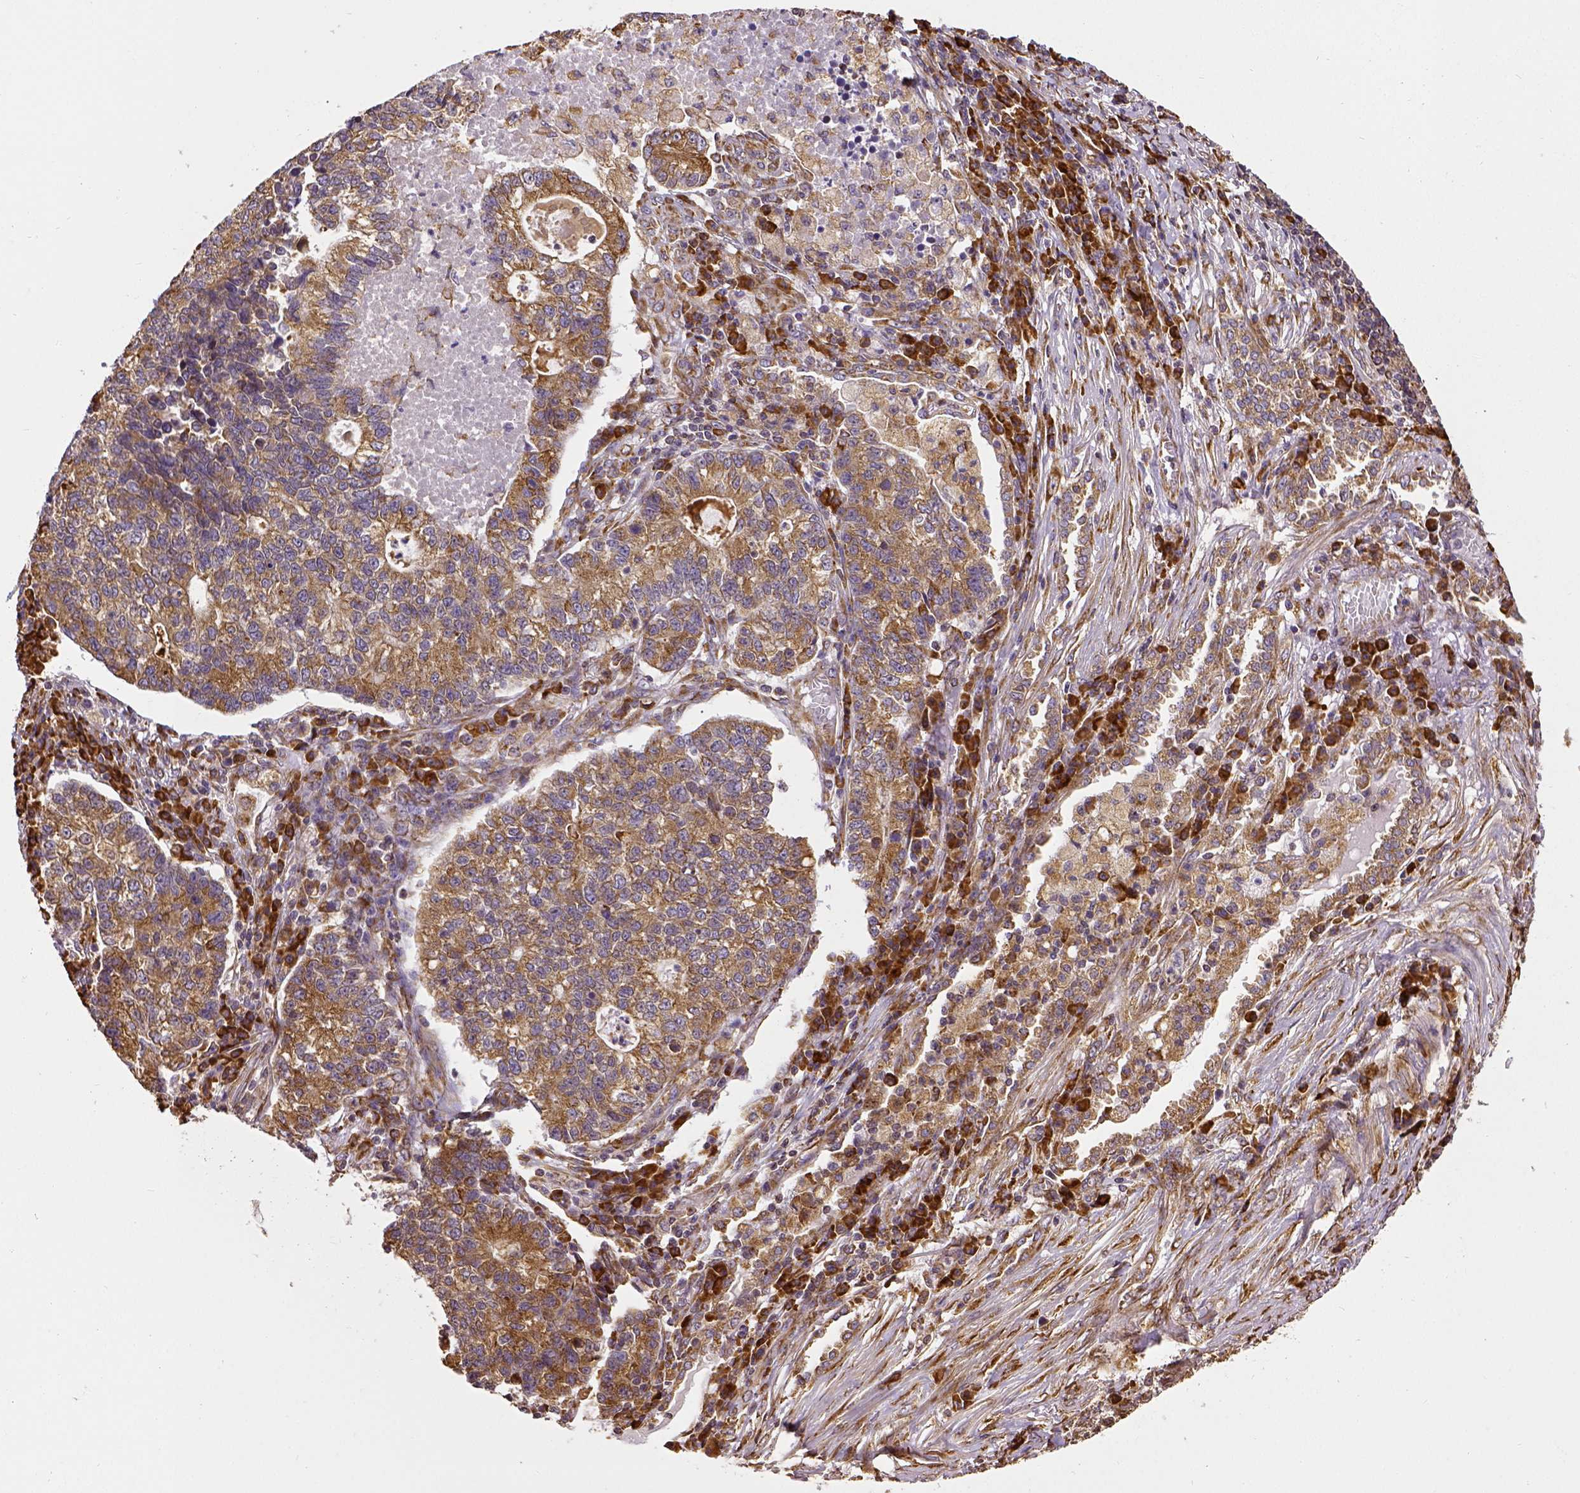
{"staining": {"intensity": "moderate", "quantity": ">75%", "location": "cytoplasmic/membranous"}, "tissue": "lung cancer", "cell_type": "Tumor cells", "image_type": "cancer", "snomed": [{"axis": "morphology", "description": "Adenocarcinoma, NOS"}, {"axis": "topography", "description": "Lung"}], "caption": "Tumor cells show medium levels of moderate cytoplasmic/membranous expression in about >75% of cells in human adenocarcinoma (lung).", "gene": "MTDH", "patient": {"sex": "male", "age": 57}}